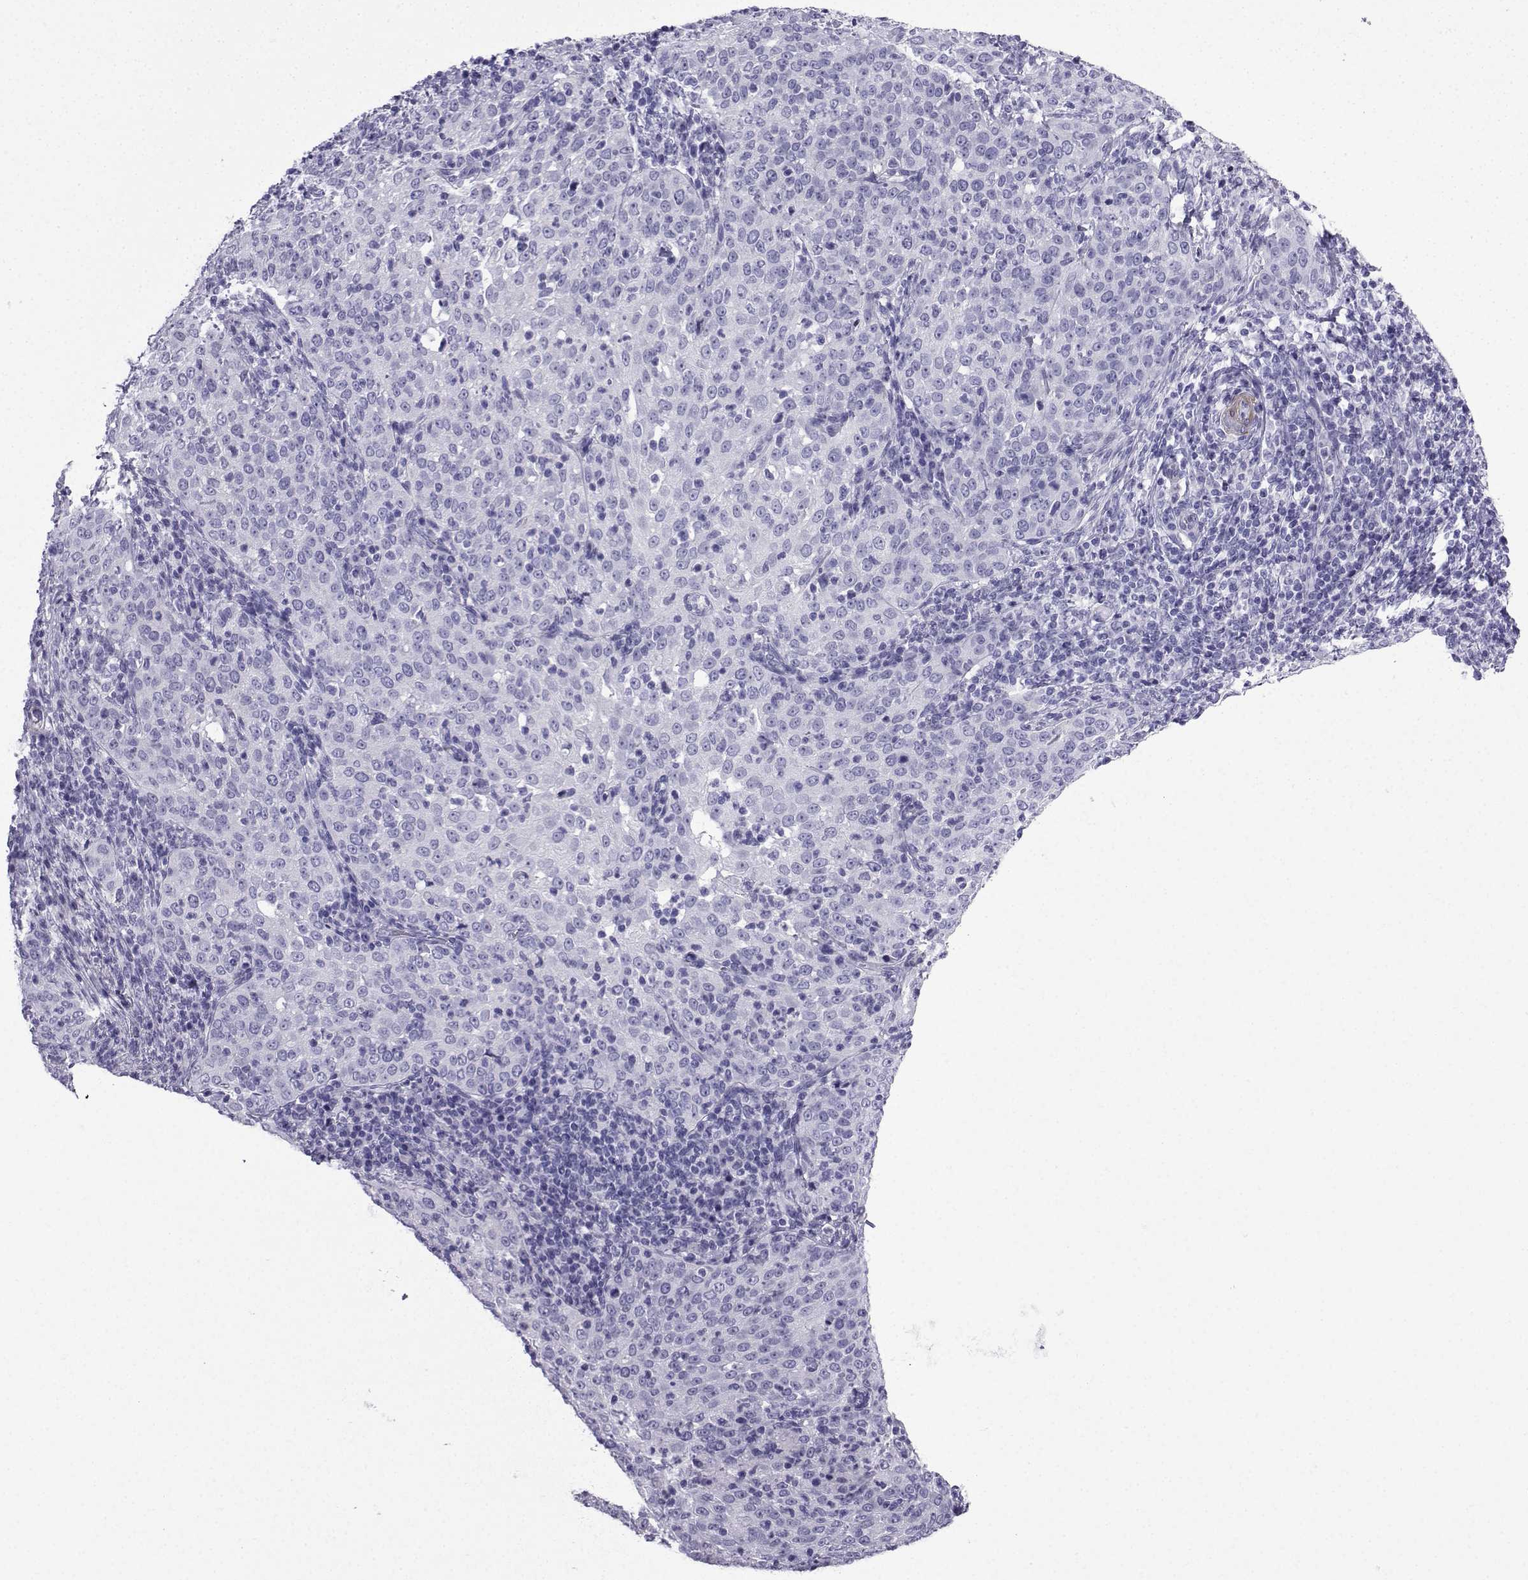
{"staining": {"intensity": "negative", "quantity": "none", "location": "none"}, "tissue": "cervical cancer", "cell_type": "Tumor cells", "image_type": "cancer", "snomed": [{"axis": "morphology", "description": "Squamous cell carcinoma, NOS"}, {"axis": "topography", "description": "Cervix"}], "caption": "A histopathology image of human cervical squamous cell carcinoma is negative for staining in tumor cells. (DAB (3,3'-diaminobenzidine) IHC with hematoxylin counter stain).", "gene": "KCNF1", "patient": {"sex": "female", "age": 51}}